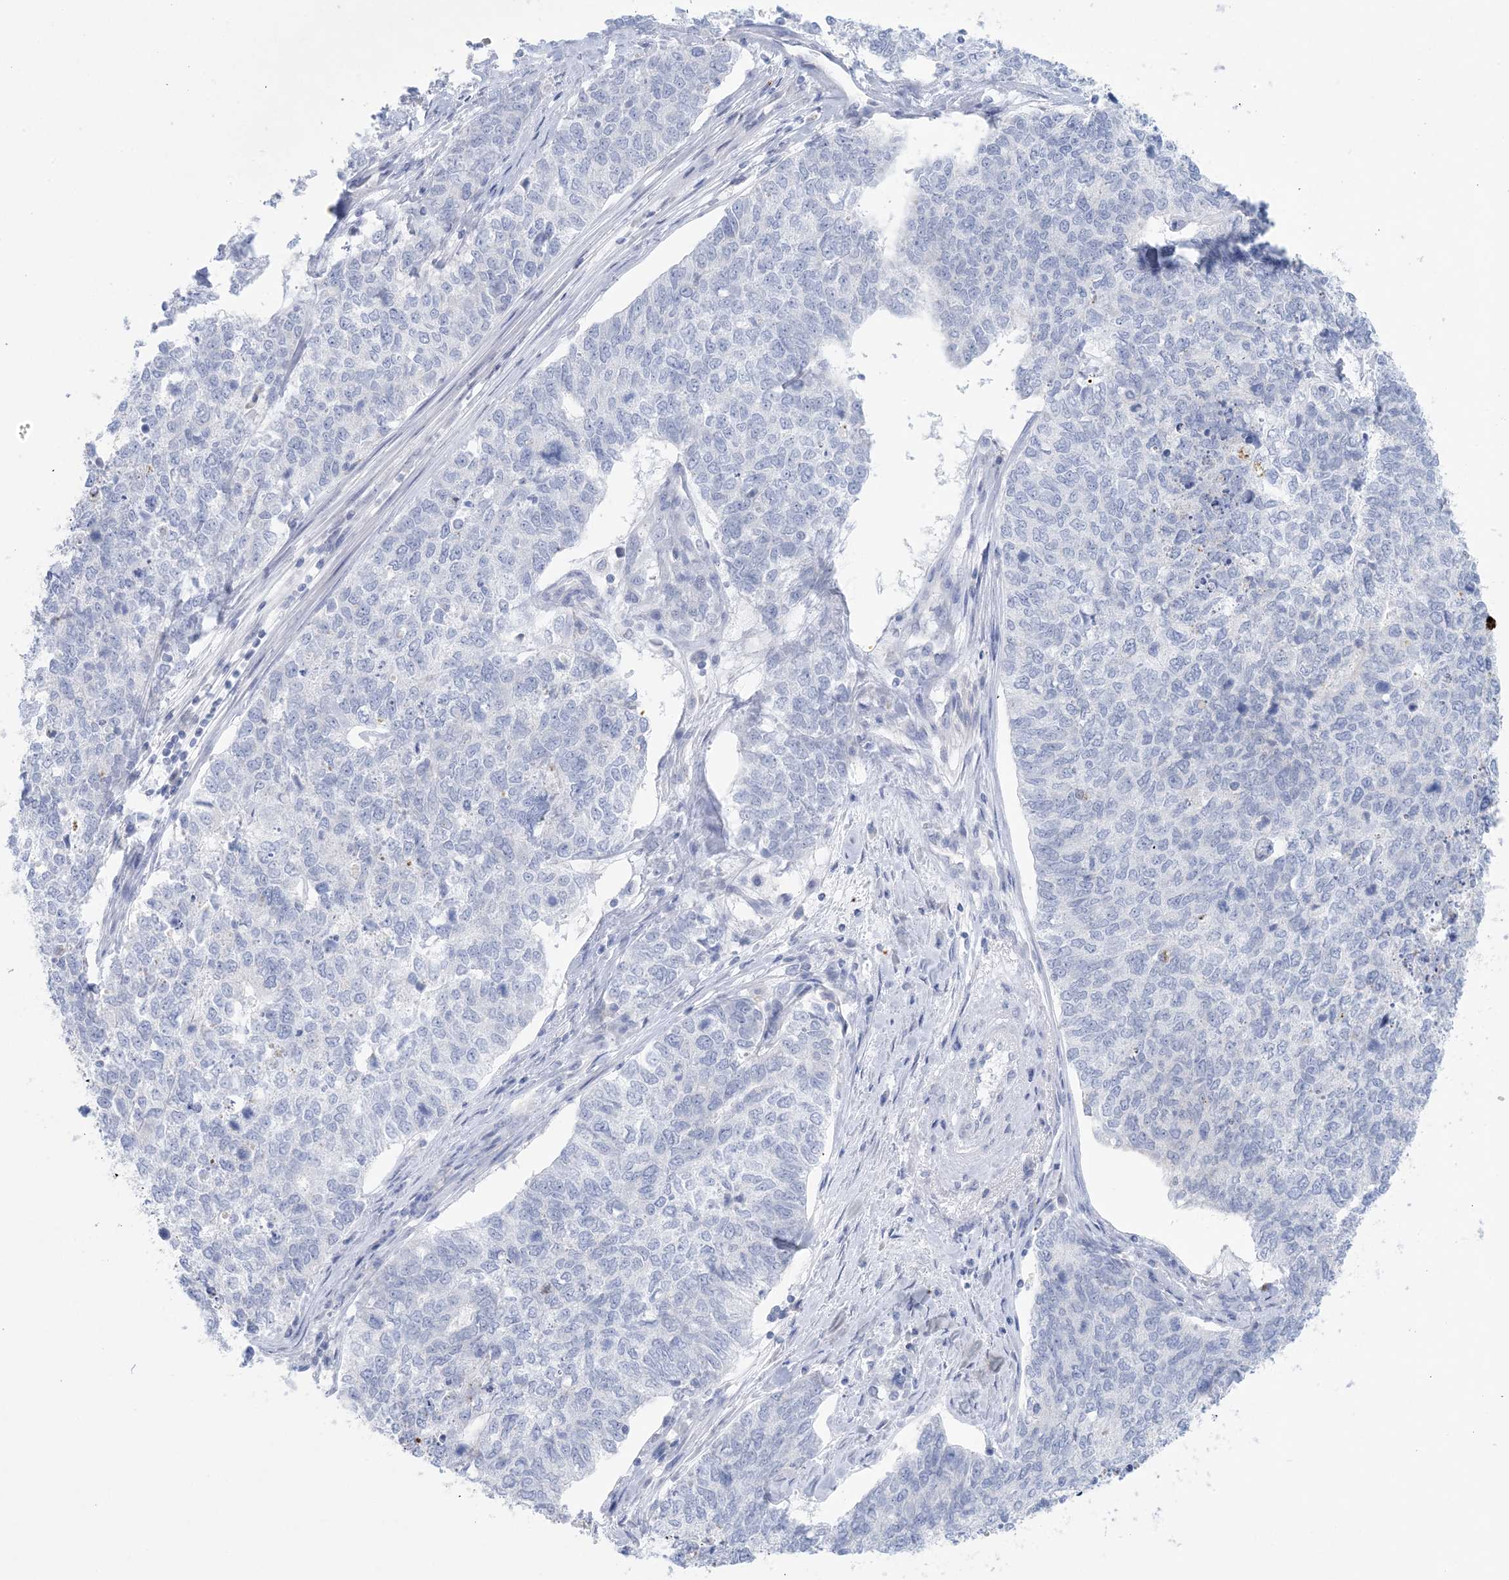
{"staining": {"intensity": "negative", "quantity": "none", "location": "none"}, "tissue": "cervical cancer", "cell_type": "Tumor cells", "image_type": "cancer", "snomed": [{"axis": "morphology", "description": "Squamous cell carcinoma, NOS"}, {"axis": "topography", "description": "Cervix"}], "caption": "Cervical squamous cell carcinoma was stained to show a protein in brown. There is no significant expression in tumor cells. (DAB (3,3'-diaminobenzidine) immunohistochemistry (IHC) with hematoxylin counter stain).", "gene": "GABRG1", "patient": {"sex": "female", "age": 63}}